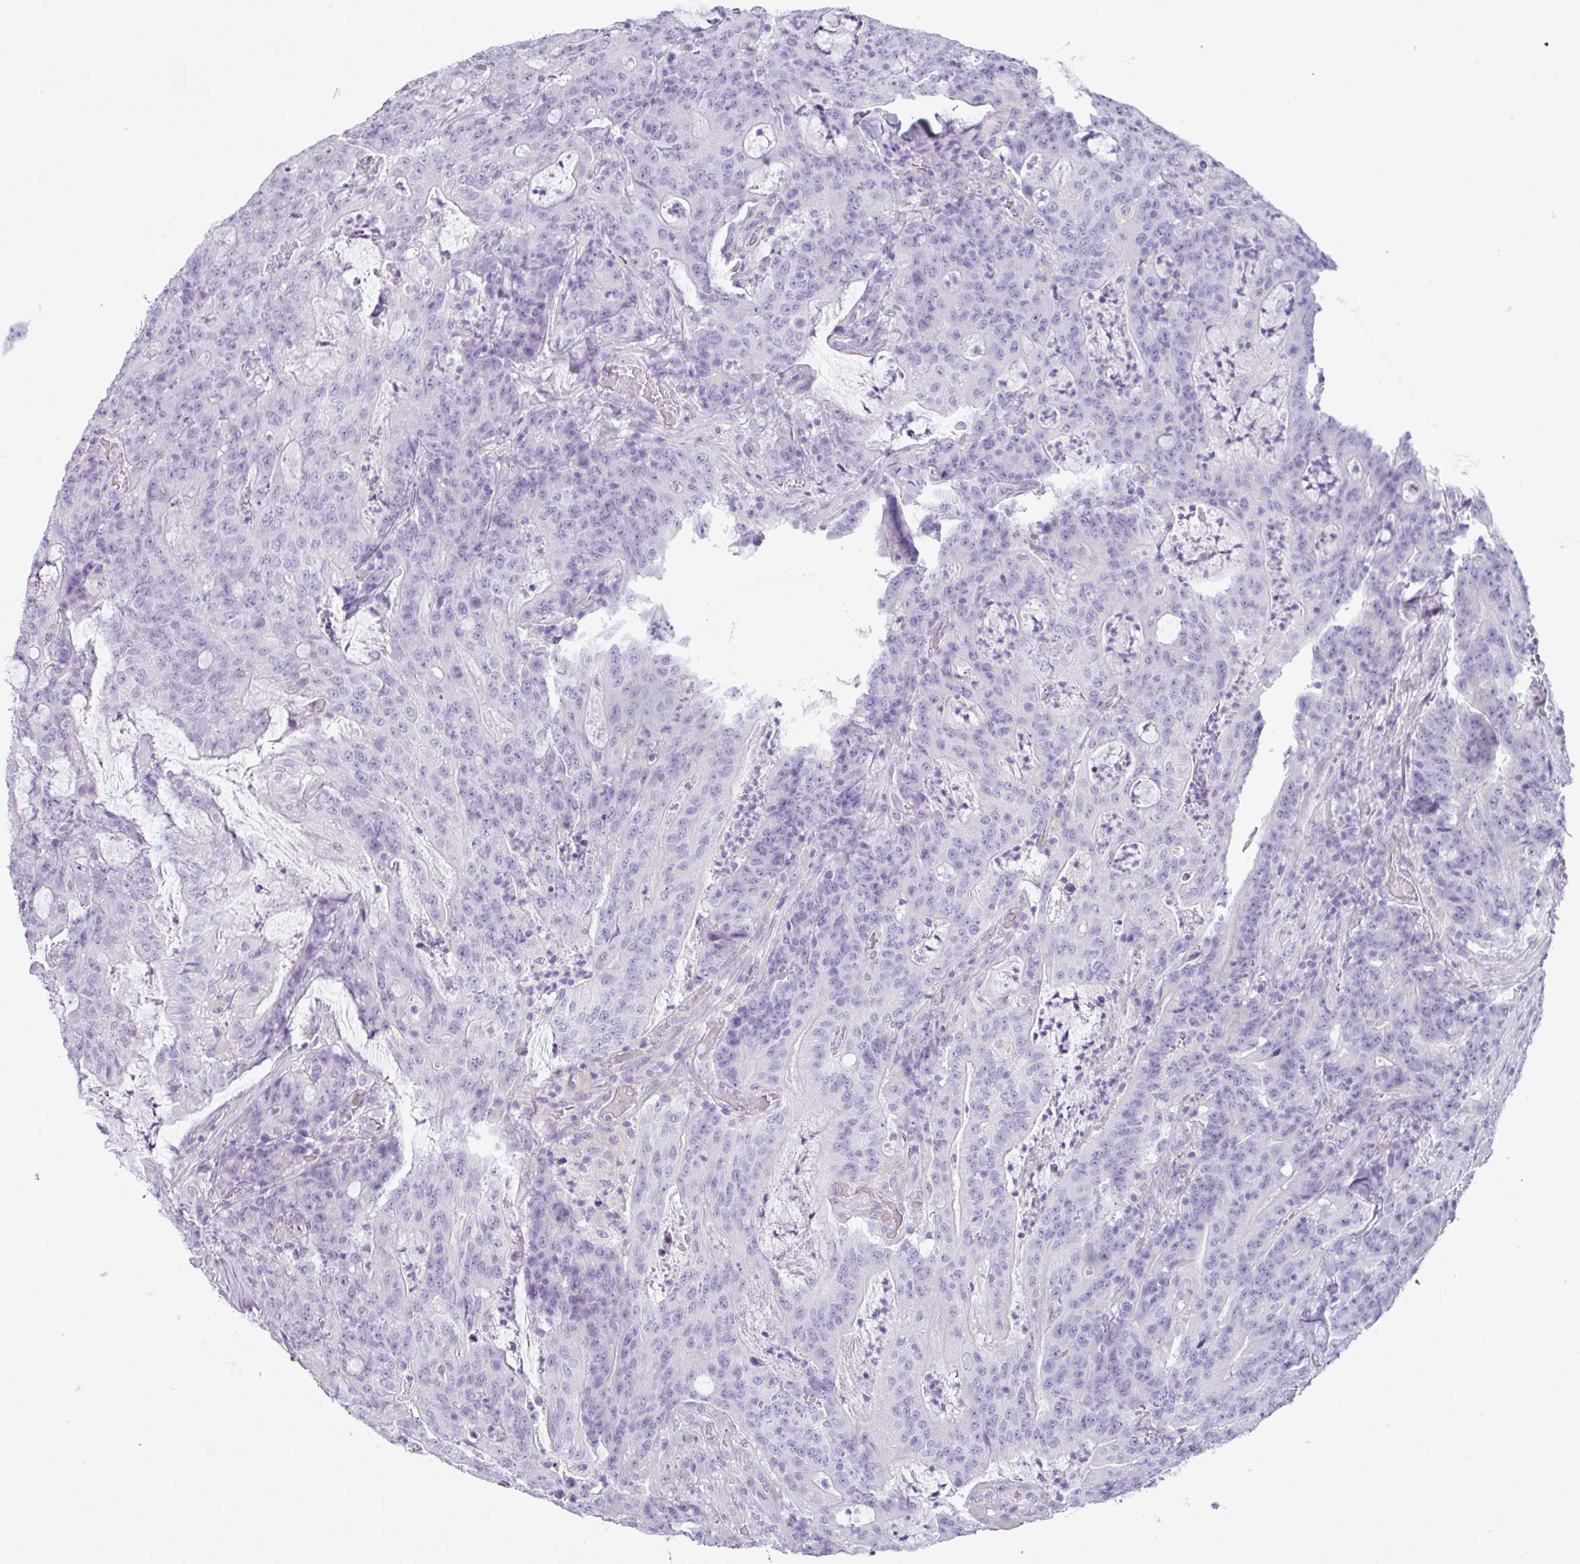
{"staining": {"intensity": "negative", "quantity": "none", "location": "none"}, "tissue": "colorectal cancer", "cell_type": "Tumor cells", "image_type": "cancer", "snomed": [{"axis": "morphology", "description": "Adenocarcinoma, NOS"}, {"axis": "topography", "description": "Colon"}], "caption": "Immunohistochemistry micrograph of adenocarcinoma (colorectal) stained for a protein (brown), which demonstrates no positivity in tumor cells.", "gene": "ABCC5", "patient": {"sex": "male", "age": 83}}